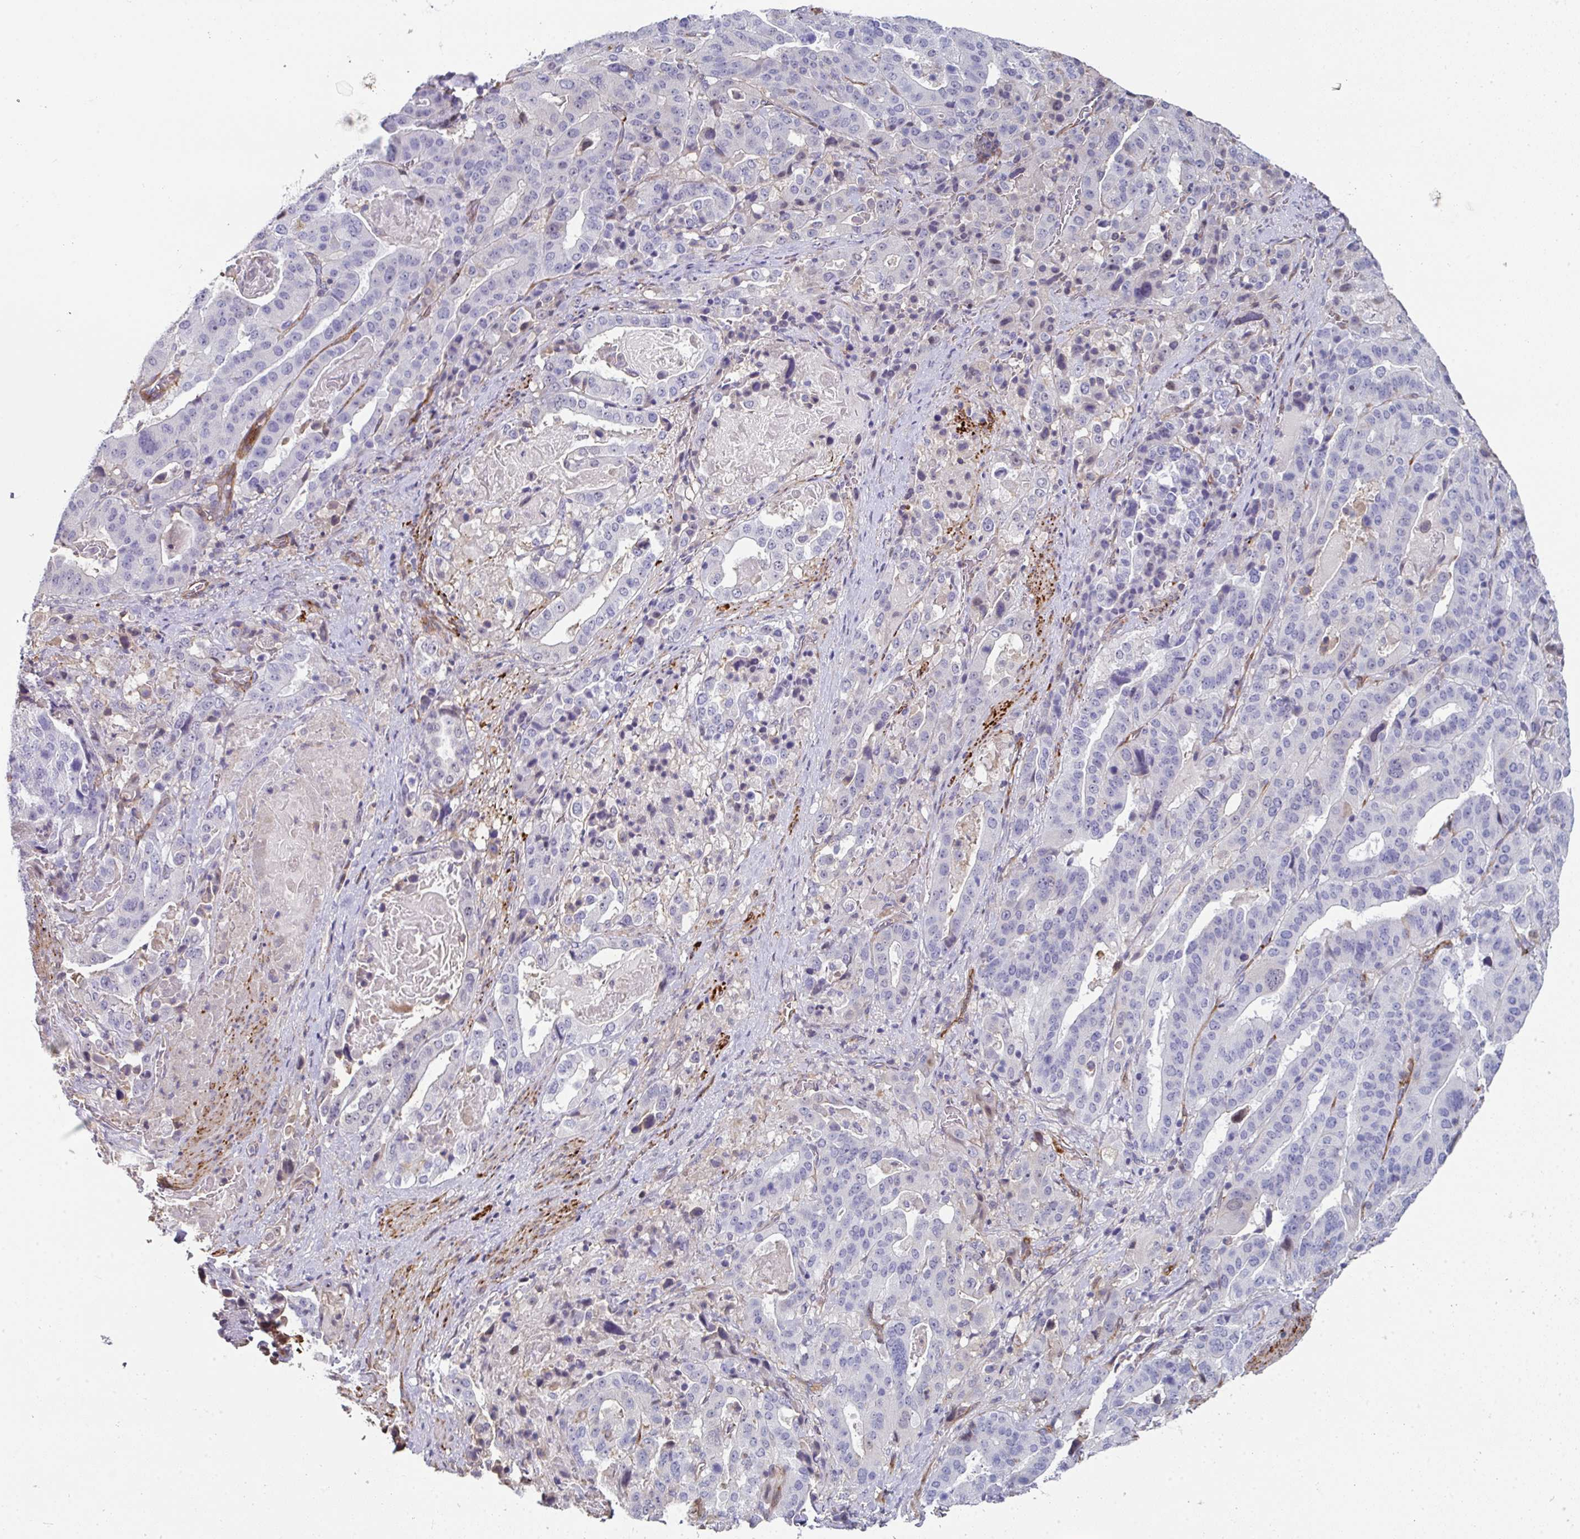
{"staining": {"intensity": "negative", "quantity": "none", "location": "none"}, "tissue": "stomach cancer", "cell_type": "Tumor cells", "image_type": "cancer", "snomed": [{"axis": "morphology", "description": "Adenocarcinoma, NOS"}, {"axis": "topography", "description": "Stomach"}], "caption": "Micrograph shows no protein expression in tumor cells of stomach cancer (adenocarcinoma) tissue.", "gene": "BEND5", "patient": {"sex": "male", "age": 48}}